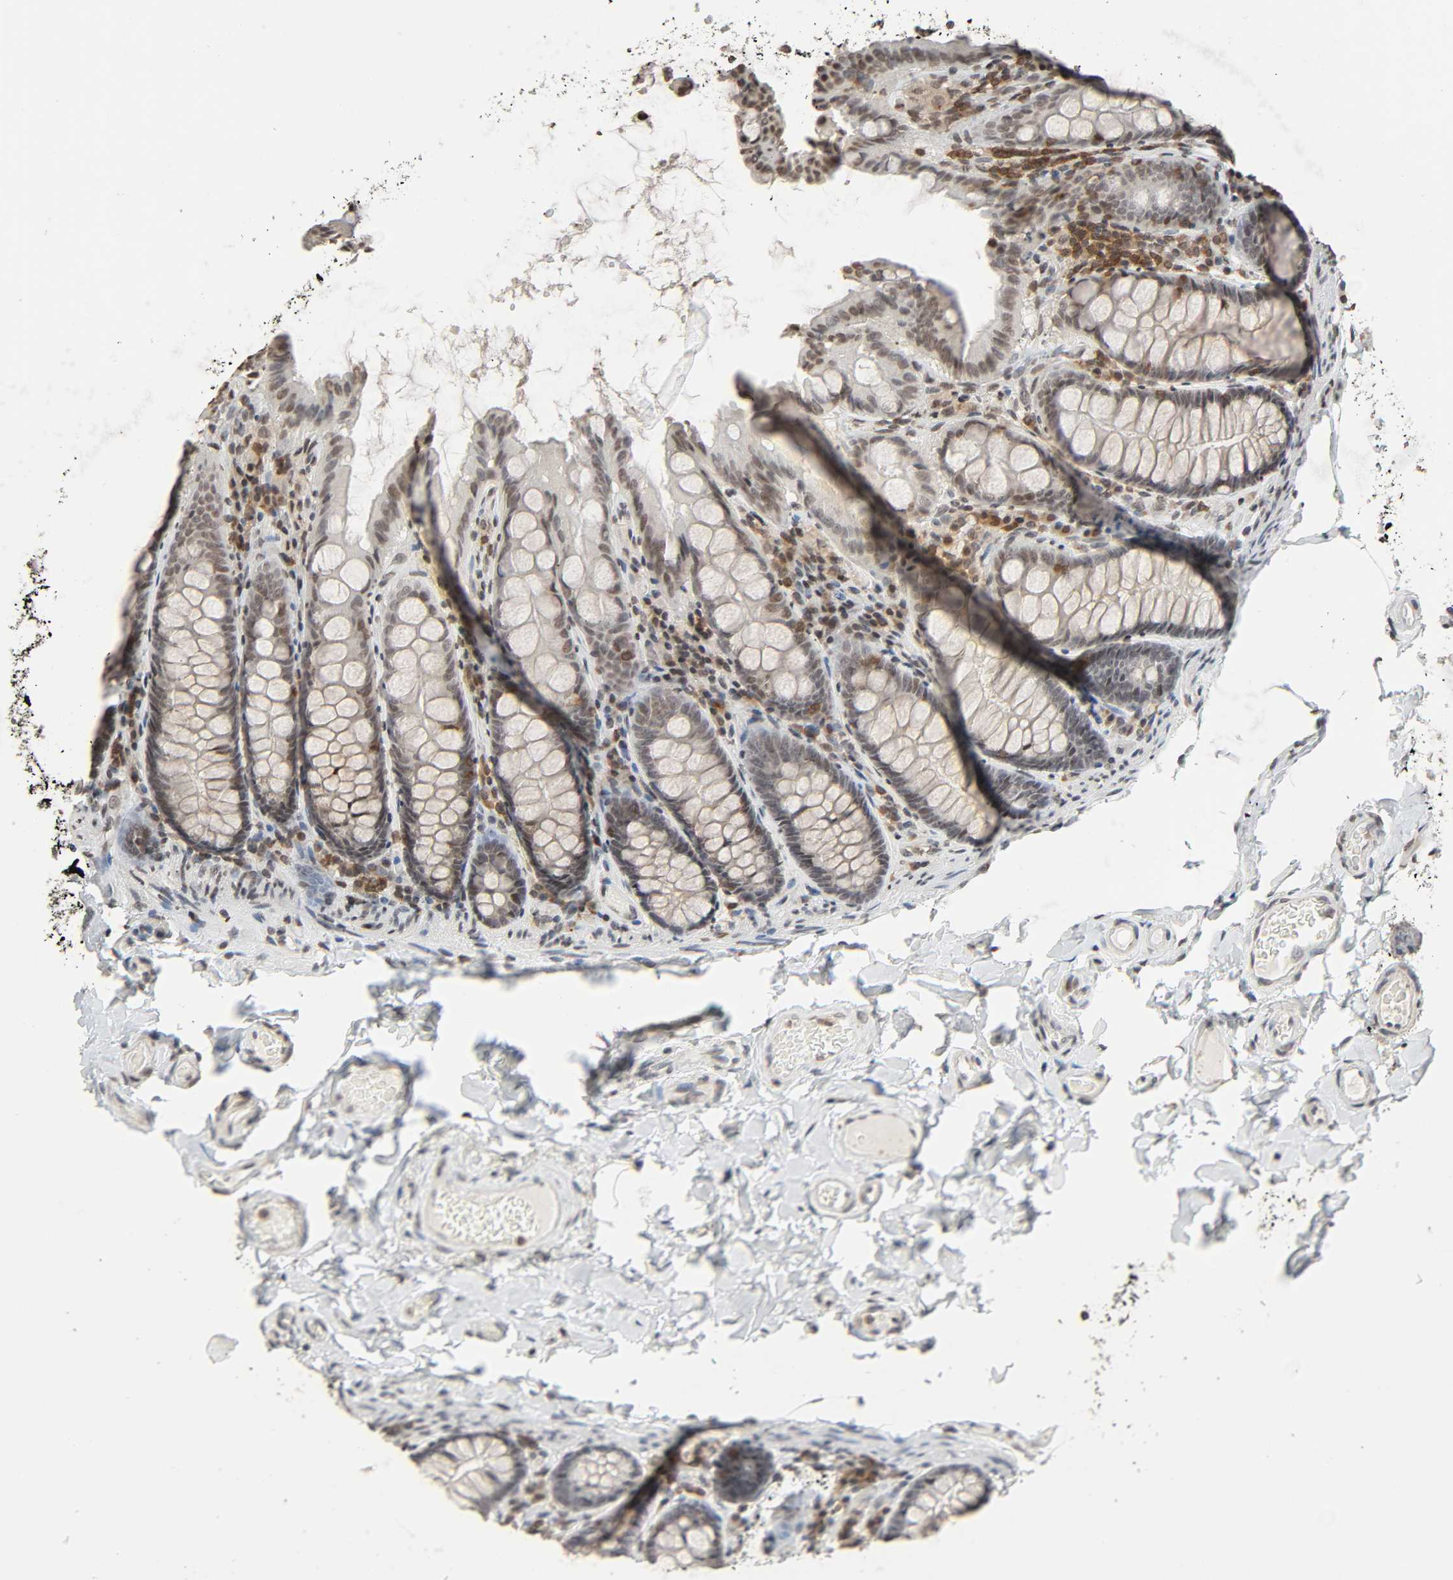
{"staining": {"intensity": "negative", "quantity": "none", "location": "none"}, "tissue": "colon", "cell_type": "Endothelial cells", "image_type": "normal", "snomed": [{"axis": "morphology", "description": "Normal tissue, NOS"}, {"axis": "topography", "description": "Colon"}], "caption": "A high-resolution histopathology image shows immunohistochemistry (IHC) staining of unremarkable colon, which displays no significant staining in endothelial cells.", "gene": "STK4", "patient": {"sex": "female", "age": 61}}